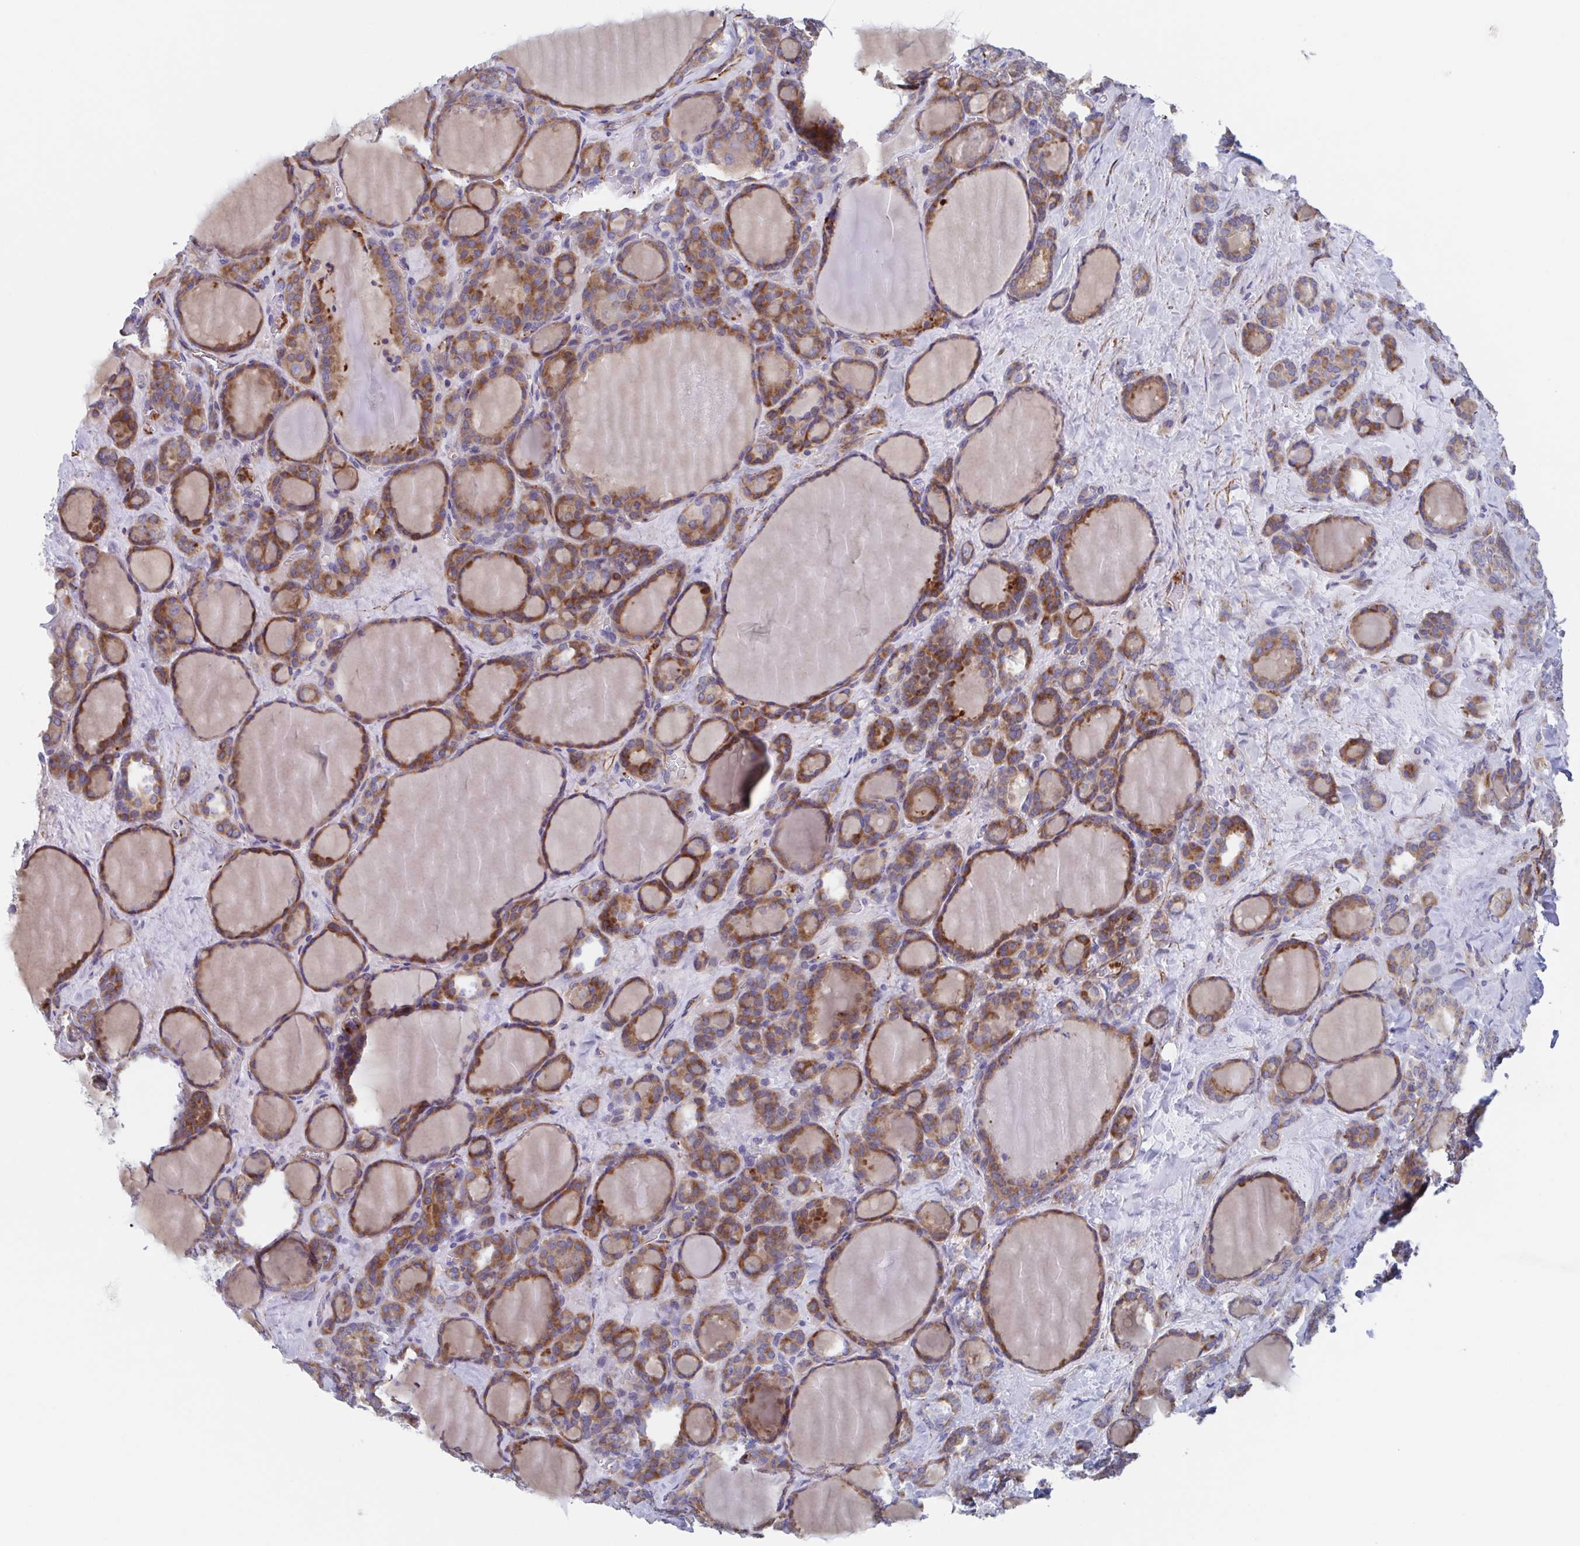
{"staining": {"intensity": "moderate", "quantity": ">75%", "location": "cytoplasmic/membranous"}, "tissue": "thyroid cancer", "cell_type": "Tumor cells", "image_type": "cancer", "snomed": [{"axis": "morphology", "description": "Normal tissue, NOS"}, {"axis": "morphology", "description": "Follicular adenoma carcinoma, NOS"}, {"axis": "topography", "description": "Thyroid gland"}], "caption": "Follicular adenoma carcinoma (thyroid) stained for a protein reveals moderate cytoplasmic/membranous positivity in tumor cells.", "gene": "KLC3", "patient": {"sex": "female", "age": 31}}